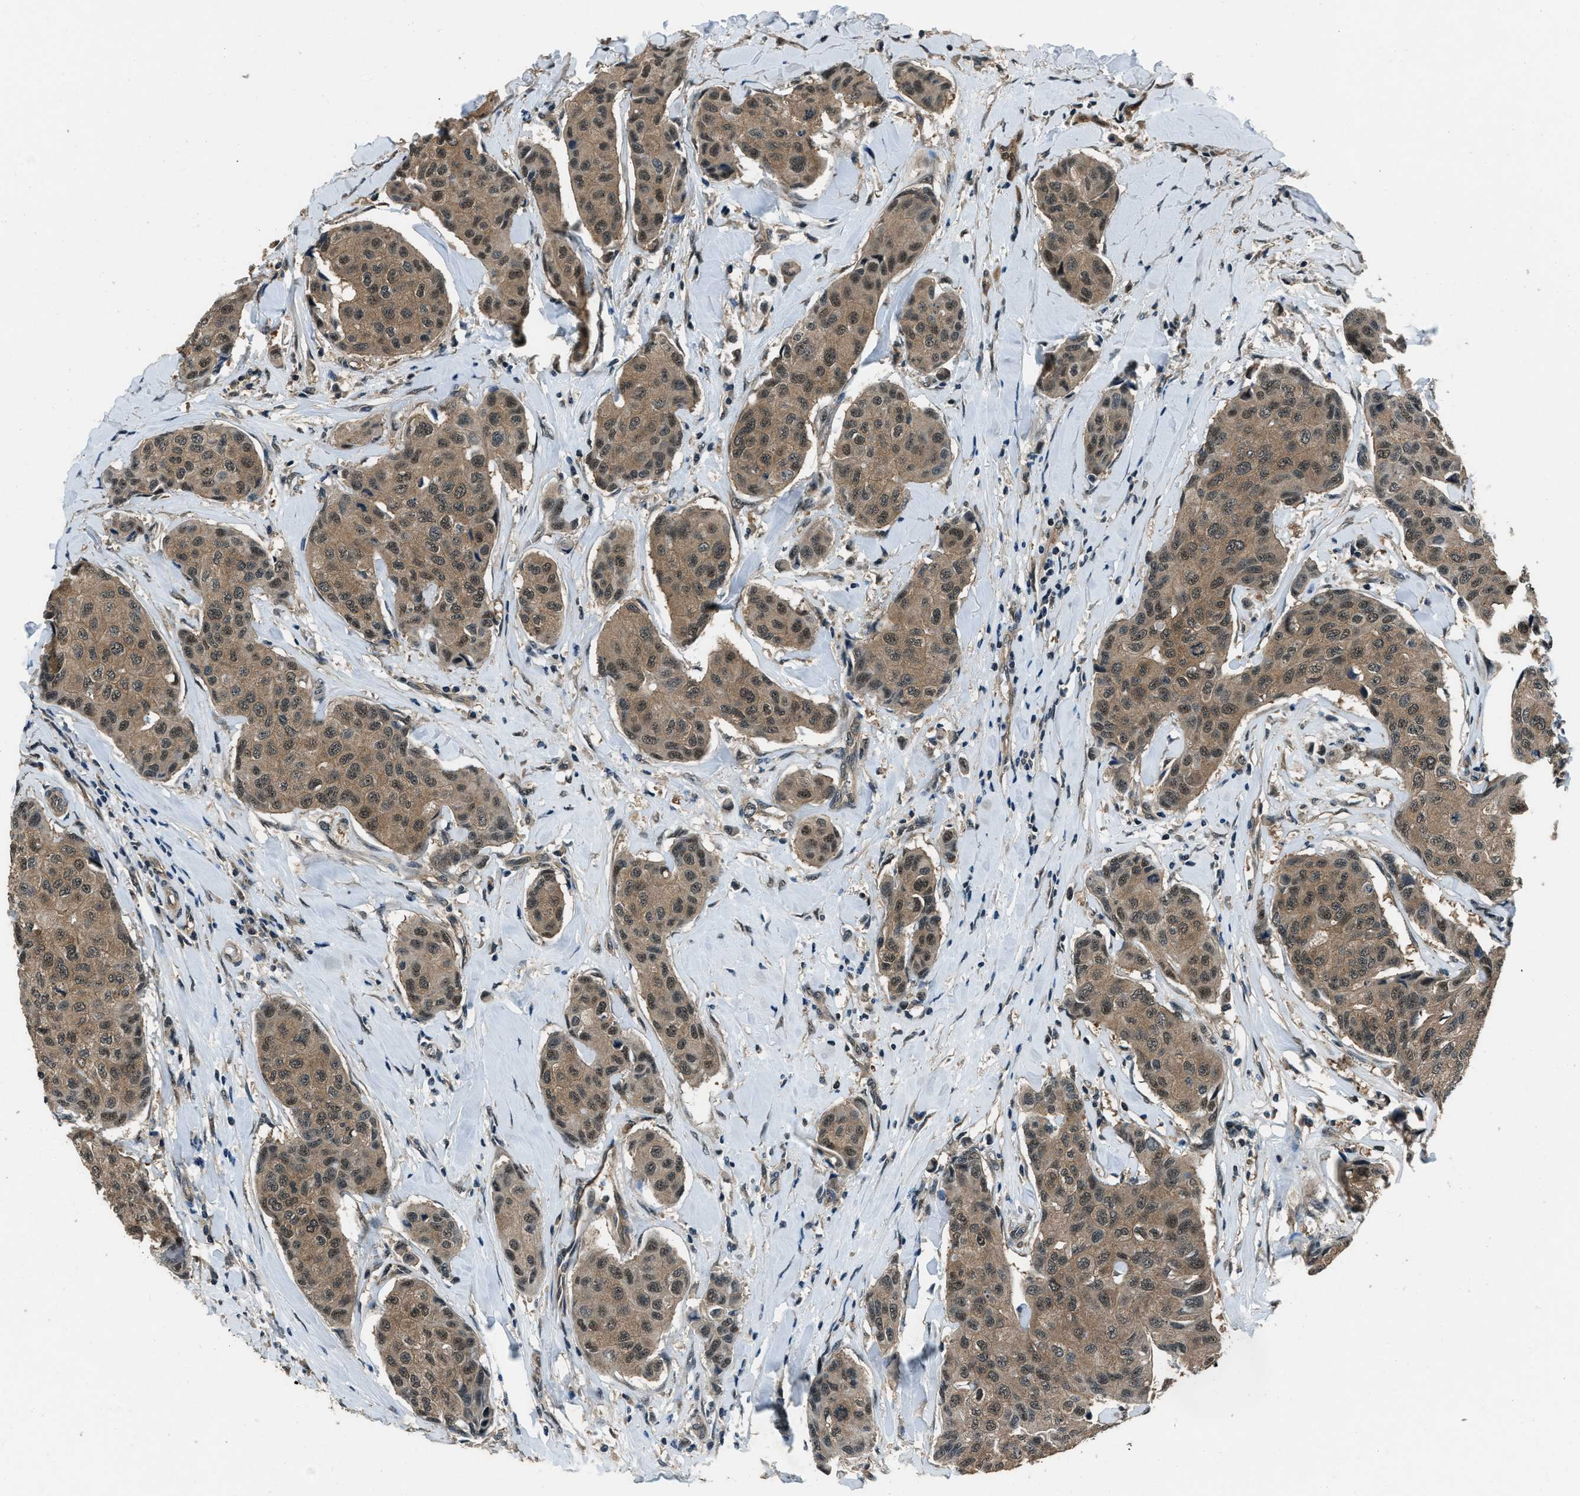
{"staining": {"intensity": "moderate", "quantity": ">75%", "location": "cytoplasmic/membranous,nuclear"}, "tissue": "breast cancer", "cell_type": "Tumor cells", "image_type": "cancer", "snomed": [{"axis": "morphology", "description": "Duct carcinoma"}, {"axis": "topography", "description": "Breast"}], "caption": "A histopathology image of human breast cancer (infiltrating ductal carcinoma) stained for a protein shows moderate cytoplasmic/membranous and nuclear brown staining in tumor cells.", "gene": "NUDCD3", "patient": {"sex": "female", "age": 80}}